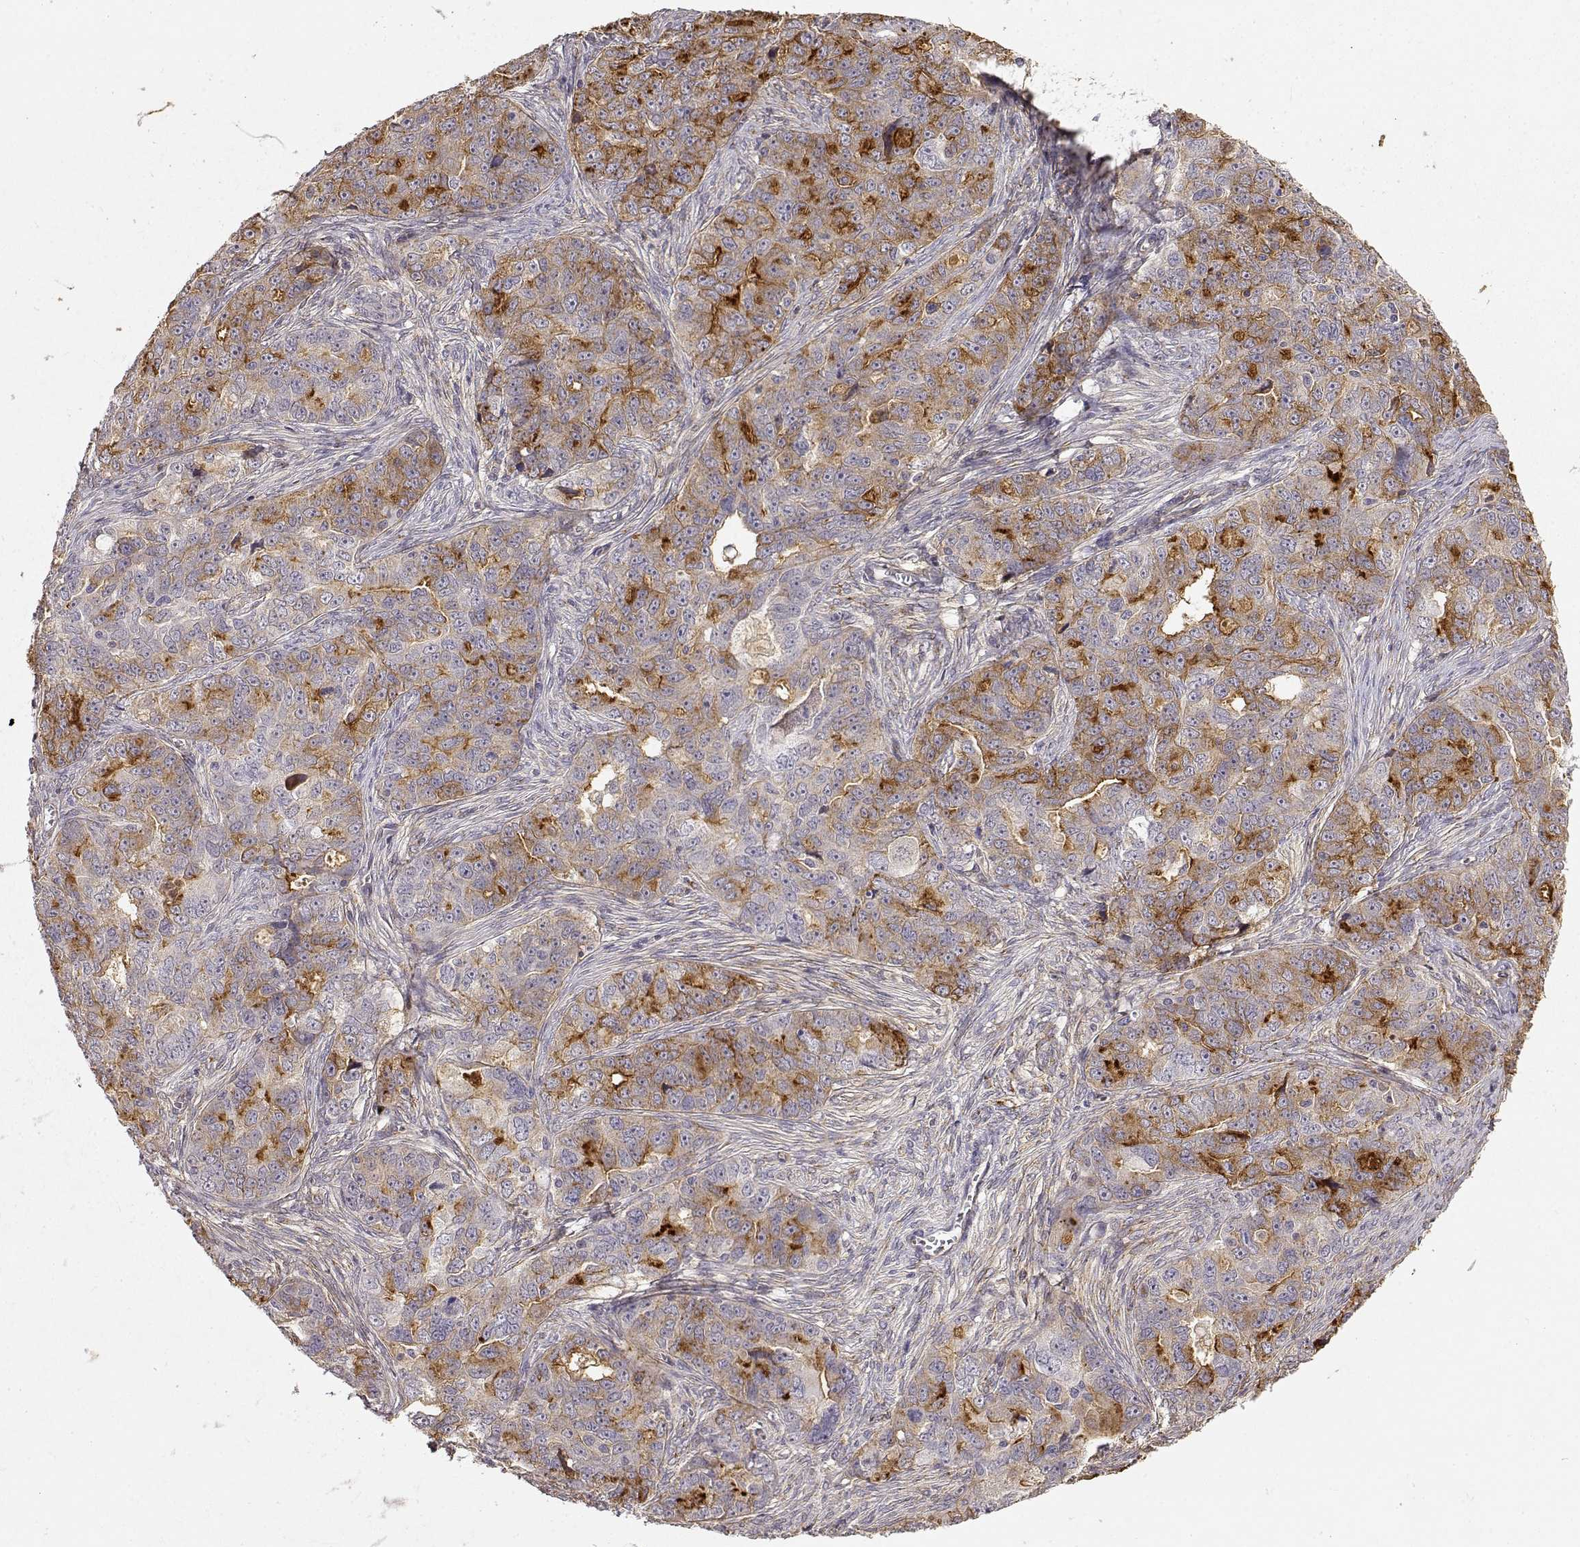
{"staining": {"intensity": "moderate", "quantity": "<25%", "location": "cytoplasmic/membranous"}, "tissue": "ovarian cancer", "cell_type": "Tumor cells", "image_type": "cancer", "snomed": [{"axis": "morphology", "description": "Cystadenocarcinoma, serous, NOS"}, {"axis": "topography", "description": "Ovary"}], "caption": "DAB (3,3'-diaminobenzidine) immunohistochemical staining of human serous cystadenocarcinoma (ovarian) exhibits moderate cytoplasmic/membranous protein staining in about <25% of tumor cells. (DAB IHC, brown staining for protein, blue staining for nuclei).", "gene": "IFITM1", "patient": {"sex": "female", "age": 51}}